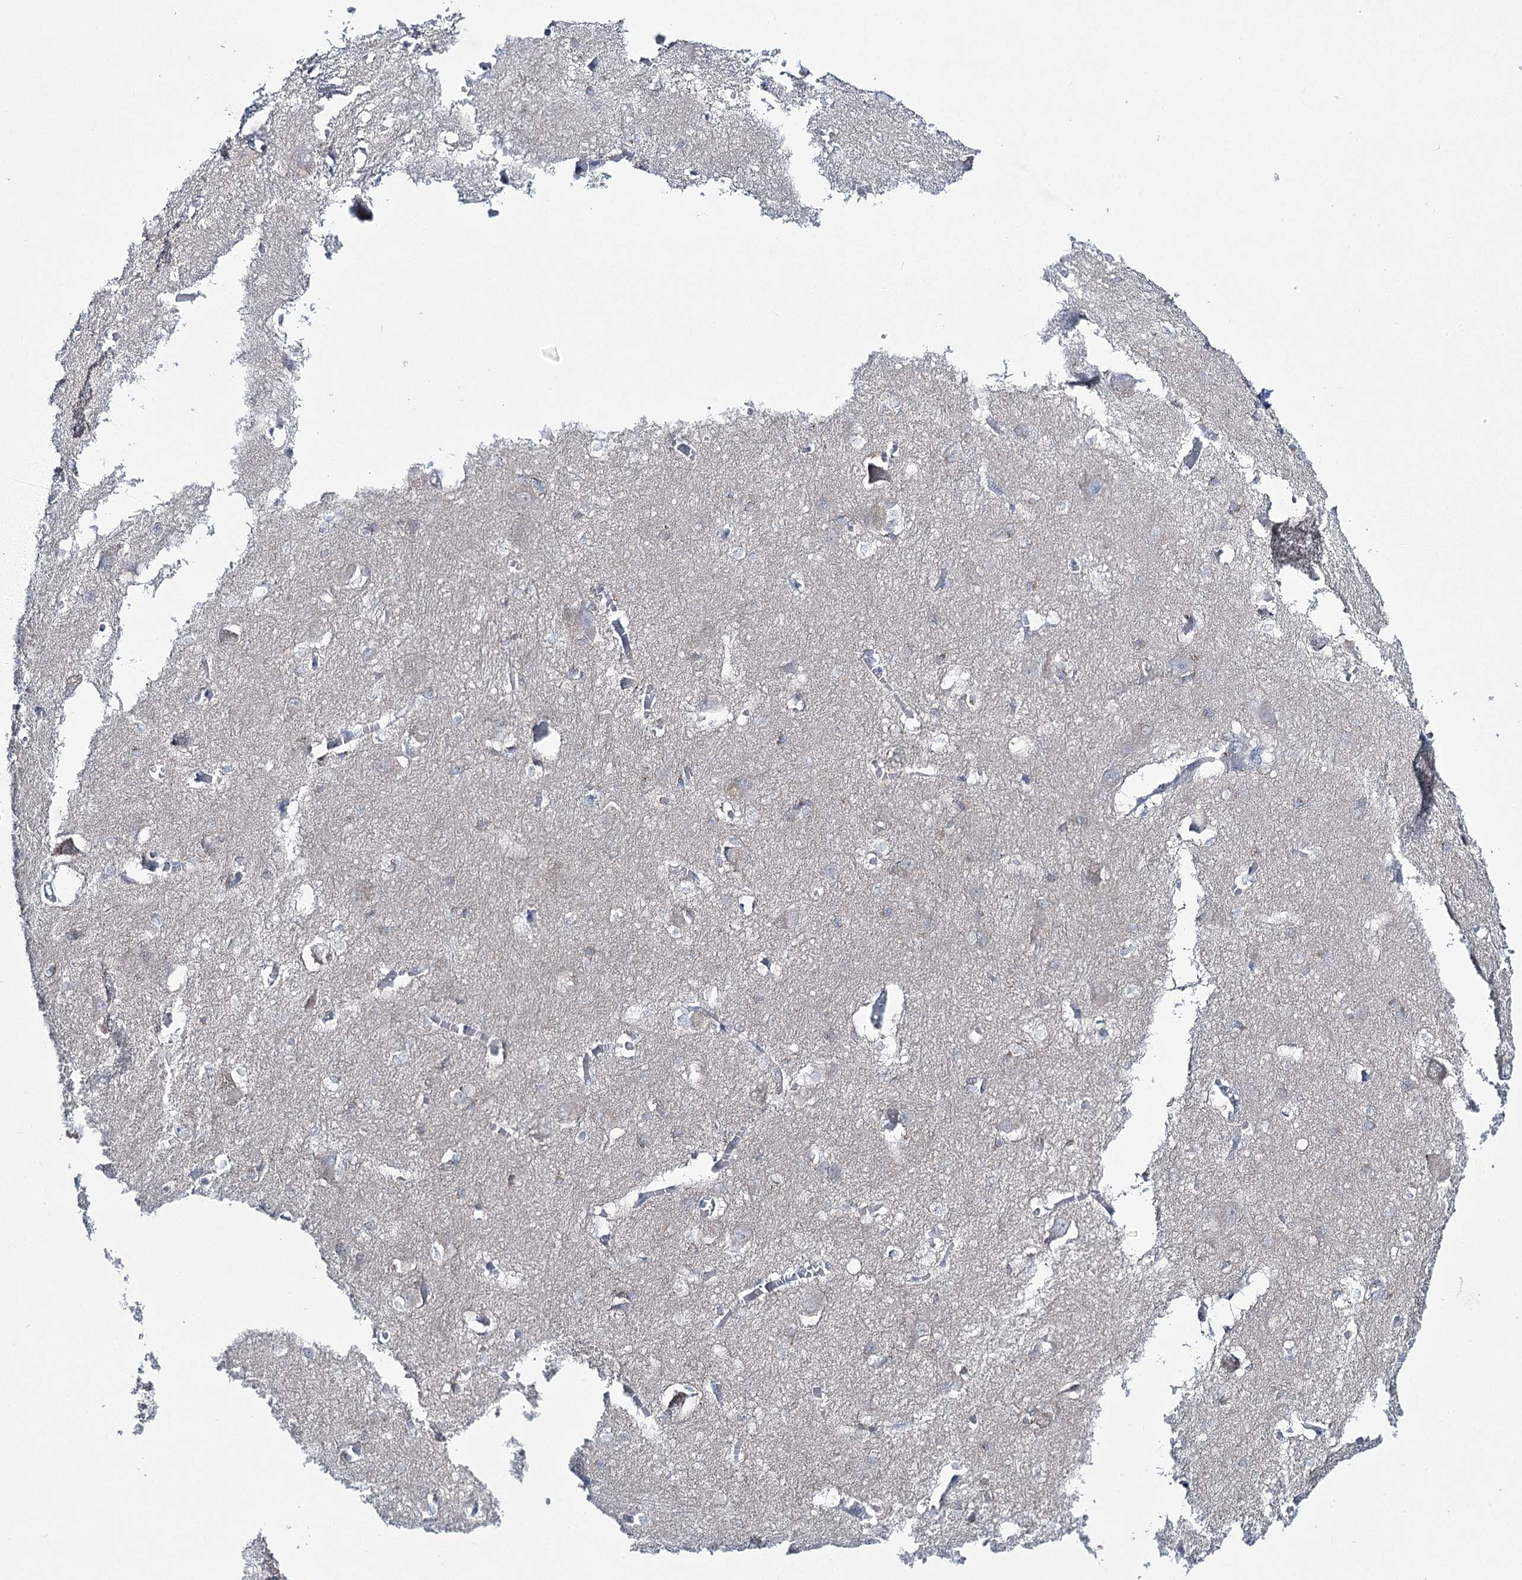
{"staining": {"intensity": "negative", "quantity": "none", "location": "none"}, "tissue": "caudate", "cell_type": "Glial cells", "image_type": "normal", "snomed": [{"axis": "morphology", "description": "Normal tissue, NOS"}, {"axis": "topography", "description": "Lateral ventricle wall"}], "caption": "Glial cells are negative for brown protein staining in normal caudate. (Immunohistochemistry, brightfield microscopy, high magnification).", "gene": "CCDC88A", "patient": {"sex": "male", "age": 37}}